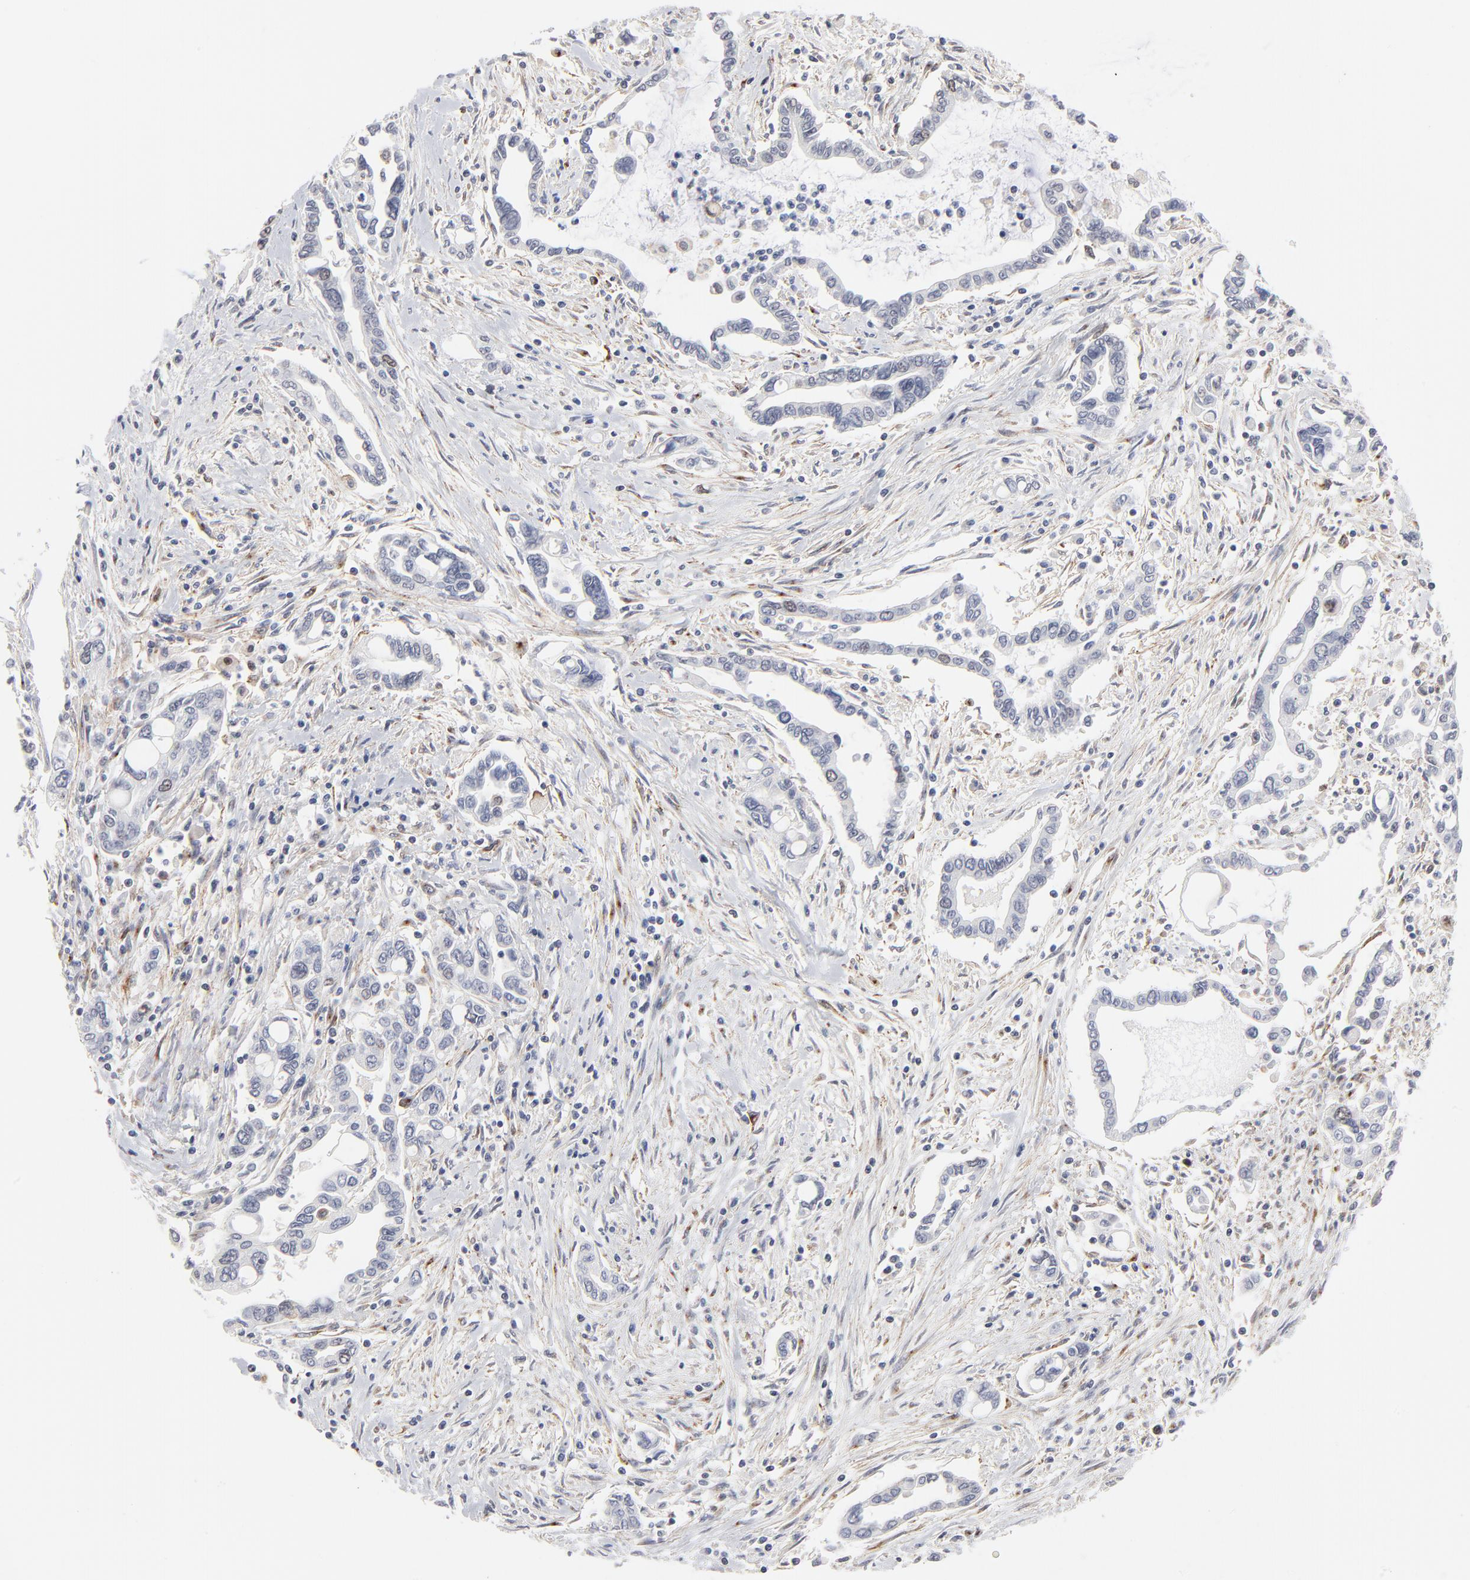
{"staining": {"intensity": "negative", "quantity": "none", "location": "none"}, "tissue": "pancreatic cancer", "cell_type": "Tumor cells", "image_type": "cancer", "snomed": [{"axis": "morphology", "description": "Adenocarcinoma, NOS"}, {"axis": "topography", "description": "Pancreas"}], "caption": "A high-resolution histopathology image shows immunohistochemistry (IHC) staining of adenocarcinoma (pancreatic), which demonstrates no significant positivity in tumor cells. Brightfield microscopy of IHC stained with DAB (brown) and hematoxylin (blue), captured at high magnification.", "gene": "AURKA", "patient": {"sex": "female", "age": 57}}